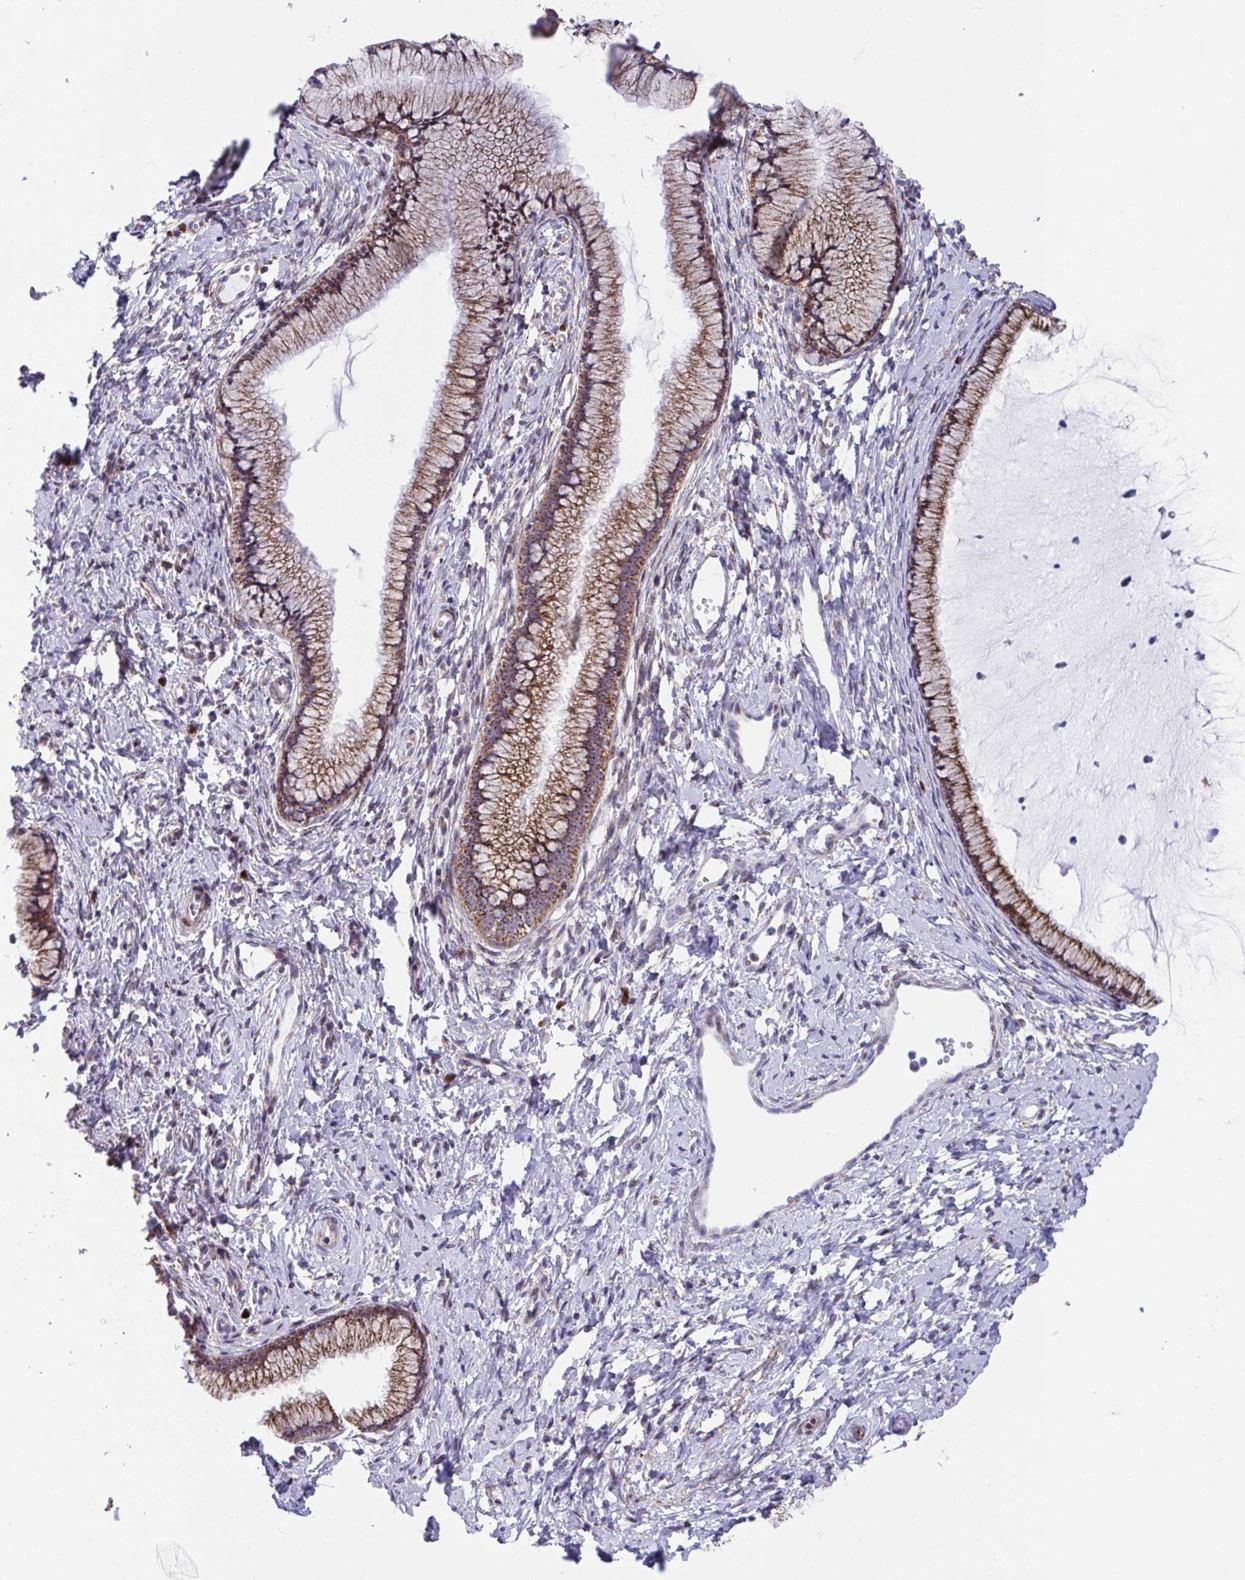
{"staining": {"intensity": "moderate", "quantity": ">75%", "location": "cytoplasmic/membranous"}, "tissue": "cervix", "cell_type": "Glandular cells", "image_type": "normal", "snomed": [{"axis": "morphology", "description": "Normal tissue, NOS"}, {"axis": "topography", "description": "Cervix"}], "caption": "An image of human cervix stained for a protein exhibits moderate cytoplasmic/membranous brown staining in glandular cells. The staining is performed using DAB (3,3'-diaminobenzidine) brown chromogen to label protein expression. The nuclei are counter-stained blue using hematoxylin.", "gene": "ATP5MJ", "patient": {"sex": "female", "age": 40}}